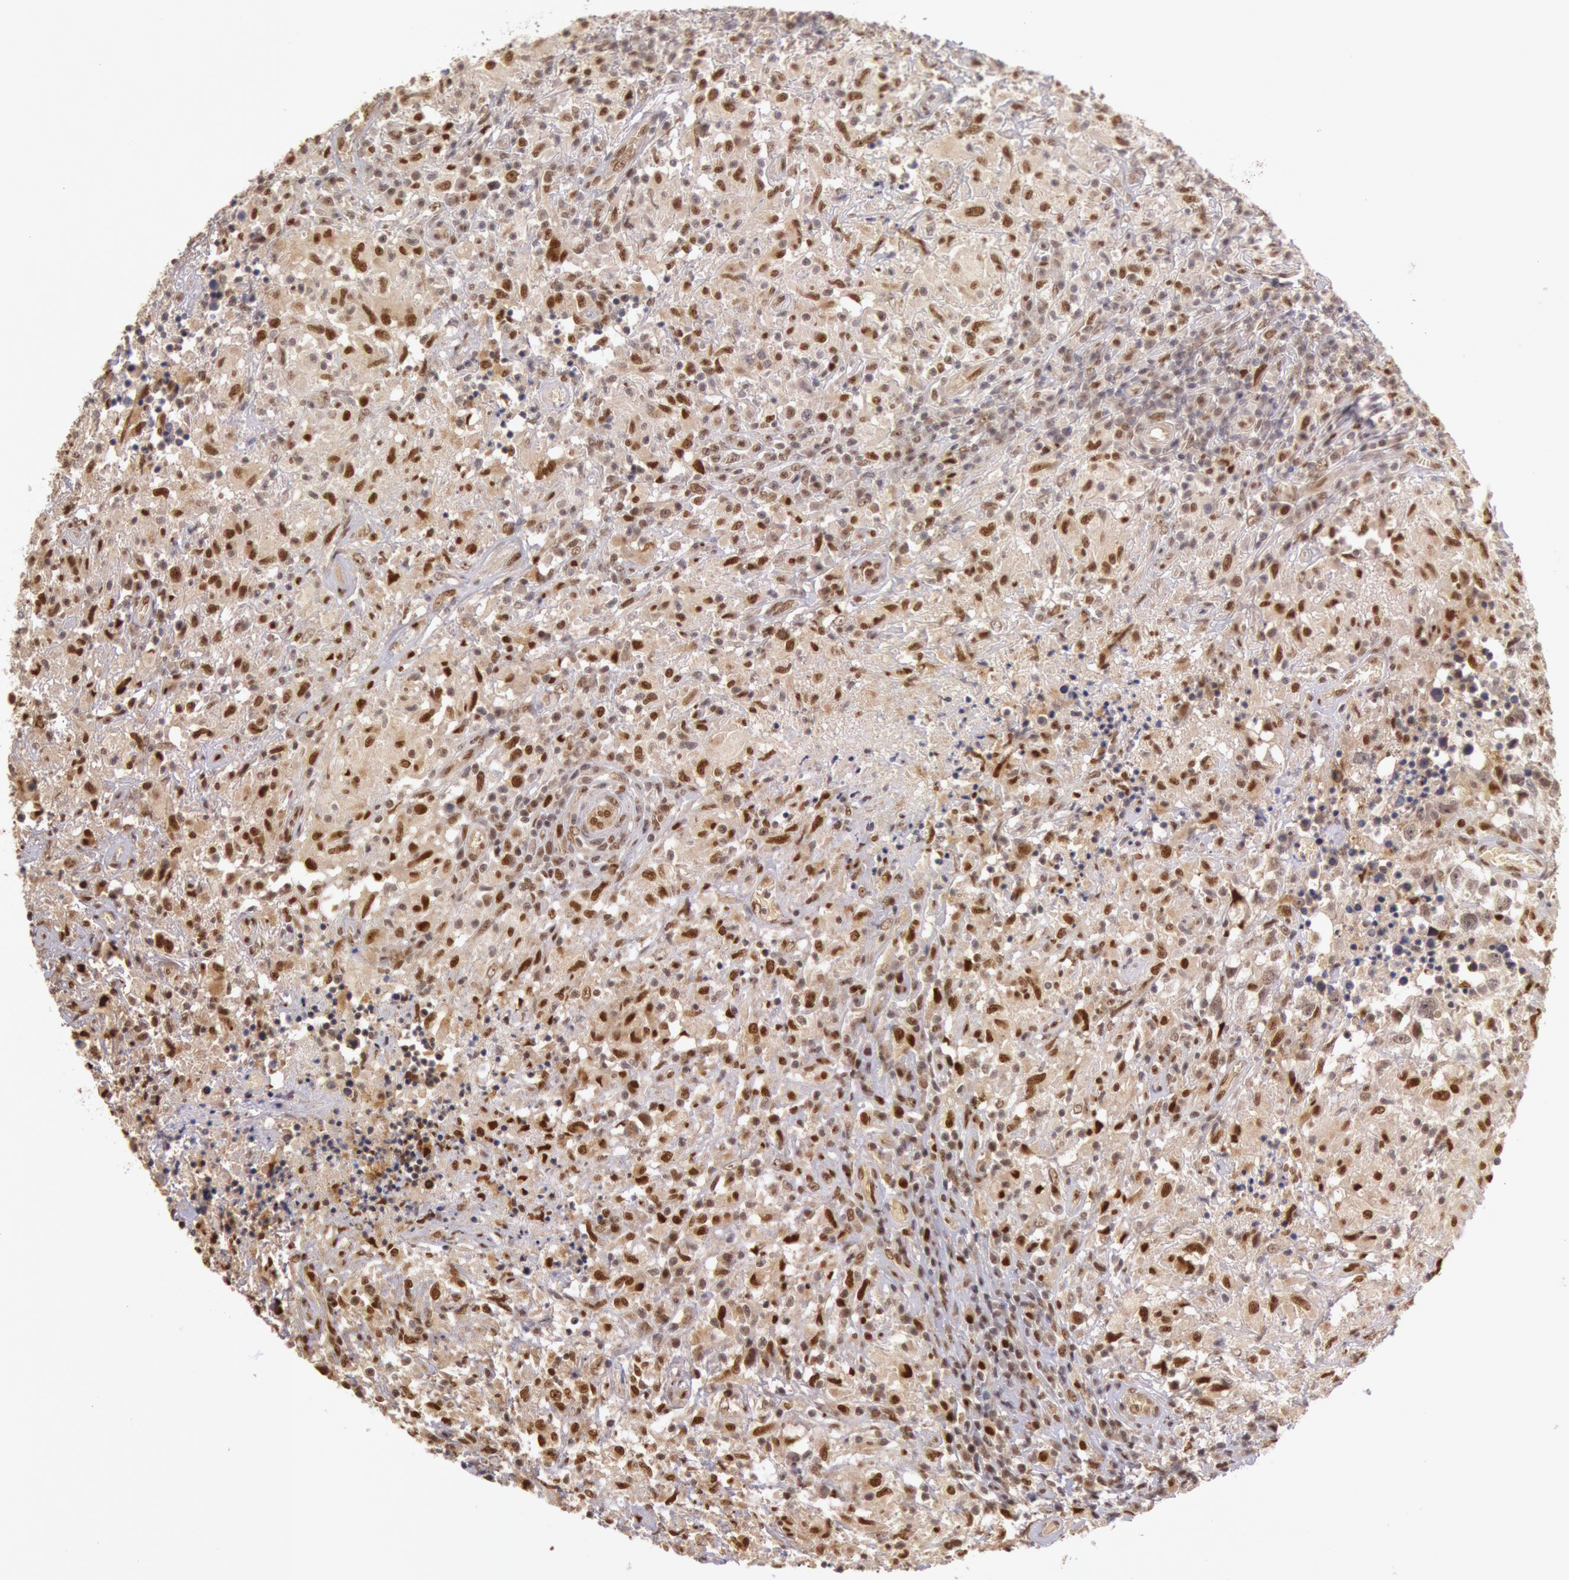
{"staining": {"intensity": "moderate", "quantity": ">75%", "location": "nuclear"}, "tissue": "testis cancer", "cell_type": "Tumor cells", "image_type": "cancer", "snomed": [{"axis": "morphology", "description": "Seminoma, NOS"}, {"axis": "topography", "description": "Testis"}], "caption": "Seminoma (testis) tissue shows moderate nuclear positivity in approximately >75% of tumor cells", "gene": "LIG4", "patient": {"sex": "male", "age": 34}}